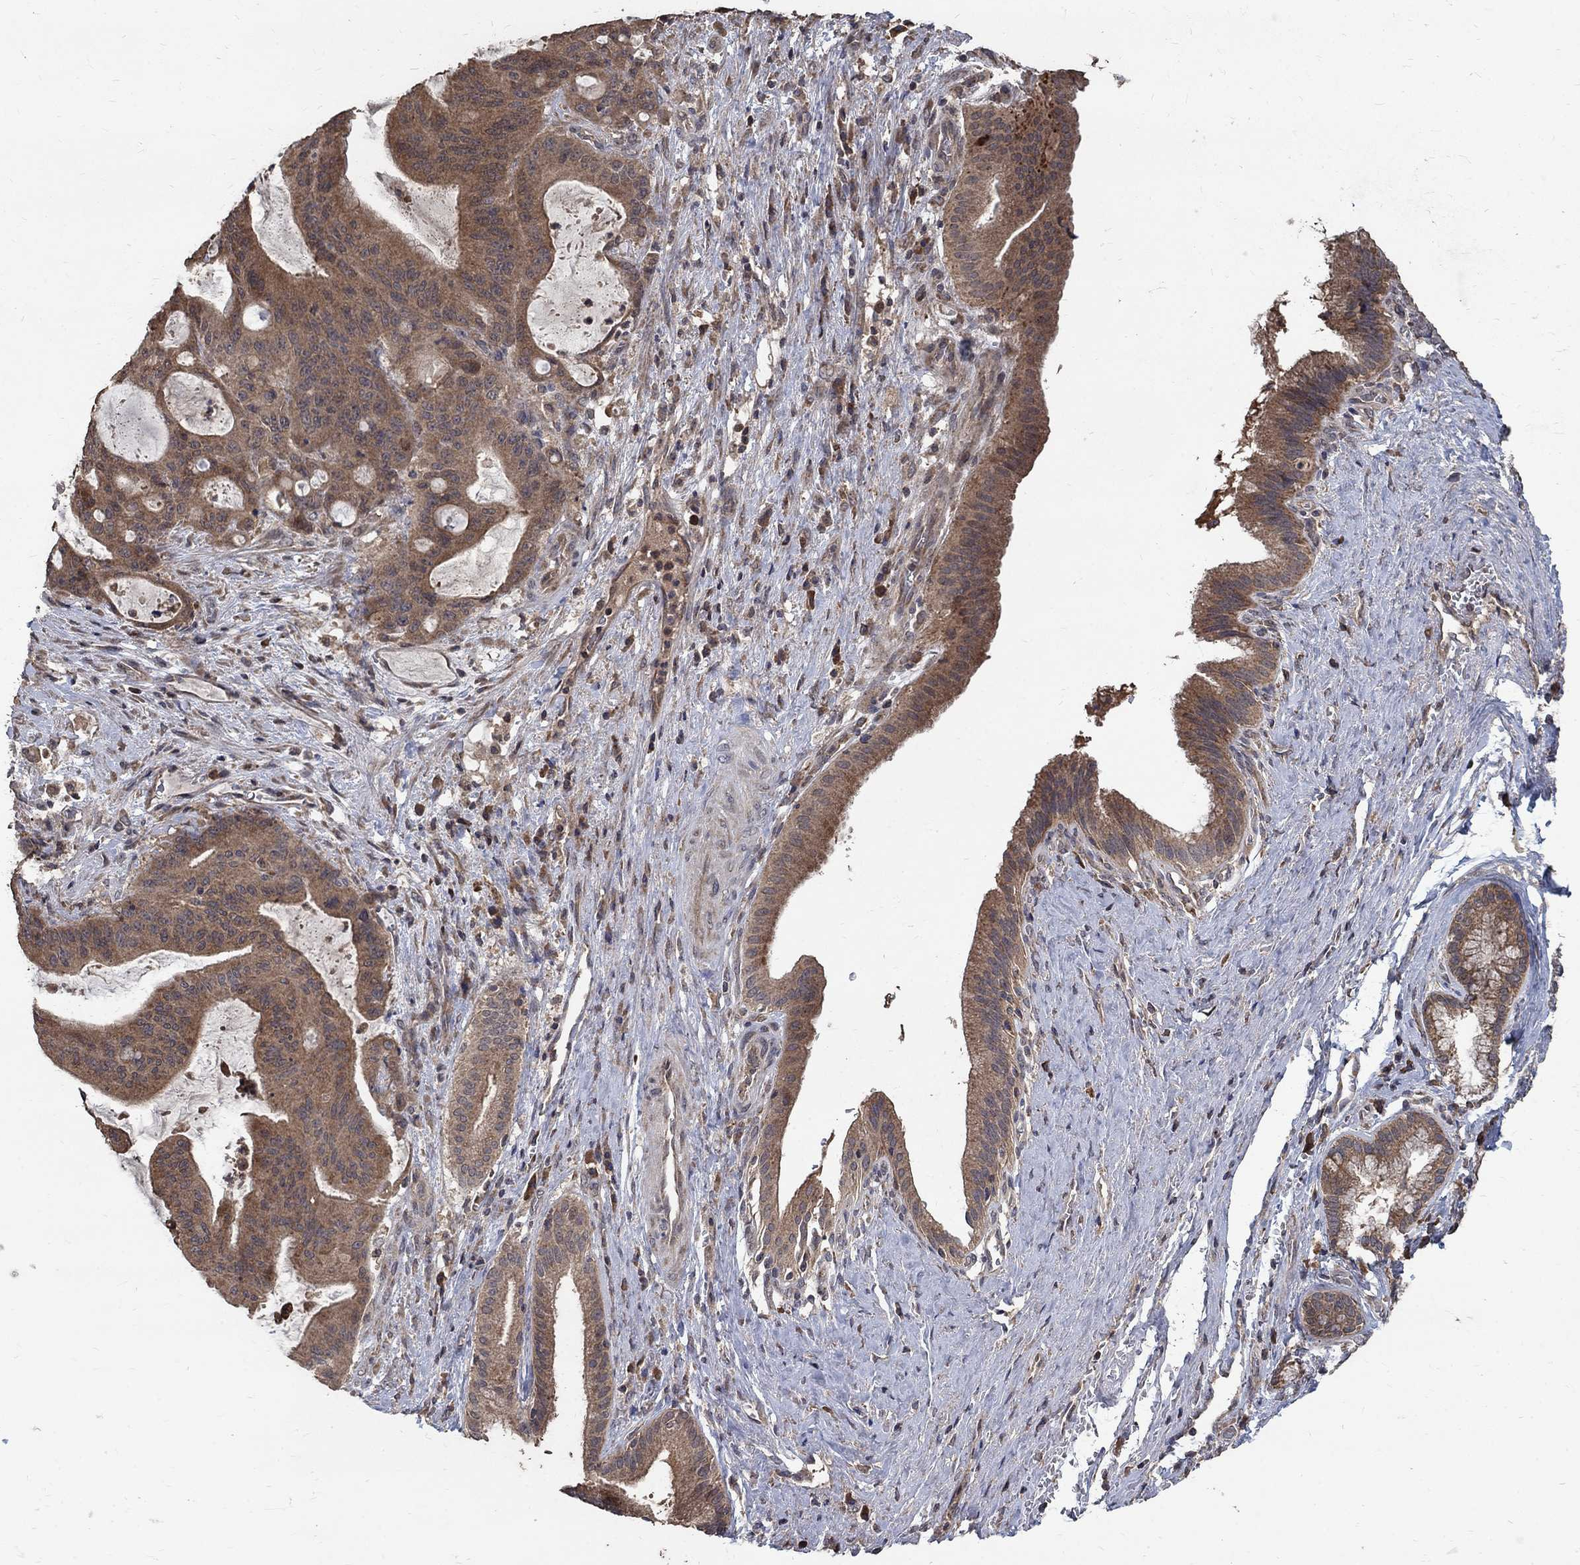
{"staining": {"intensity": "moderate", "quantity": ">75%", "location": "cytoplasmic/membranous"}, "tissue": "liver cancer", "cell_type": "Tumor cells", "image_type": "cancer", "snomed": [{"axis": "morphology", "description": "Cholangiocarcinoma"}, {"axis": "topography", "description": "Liver"}], "caption": "Human liver cancer (cholangiocarcinoma) stained with a protein marker reveals moderate staining in tumor cells.", "gene": "C17orf75", "patient": {"sex": "female", "age": 73}}